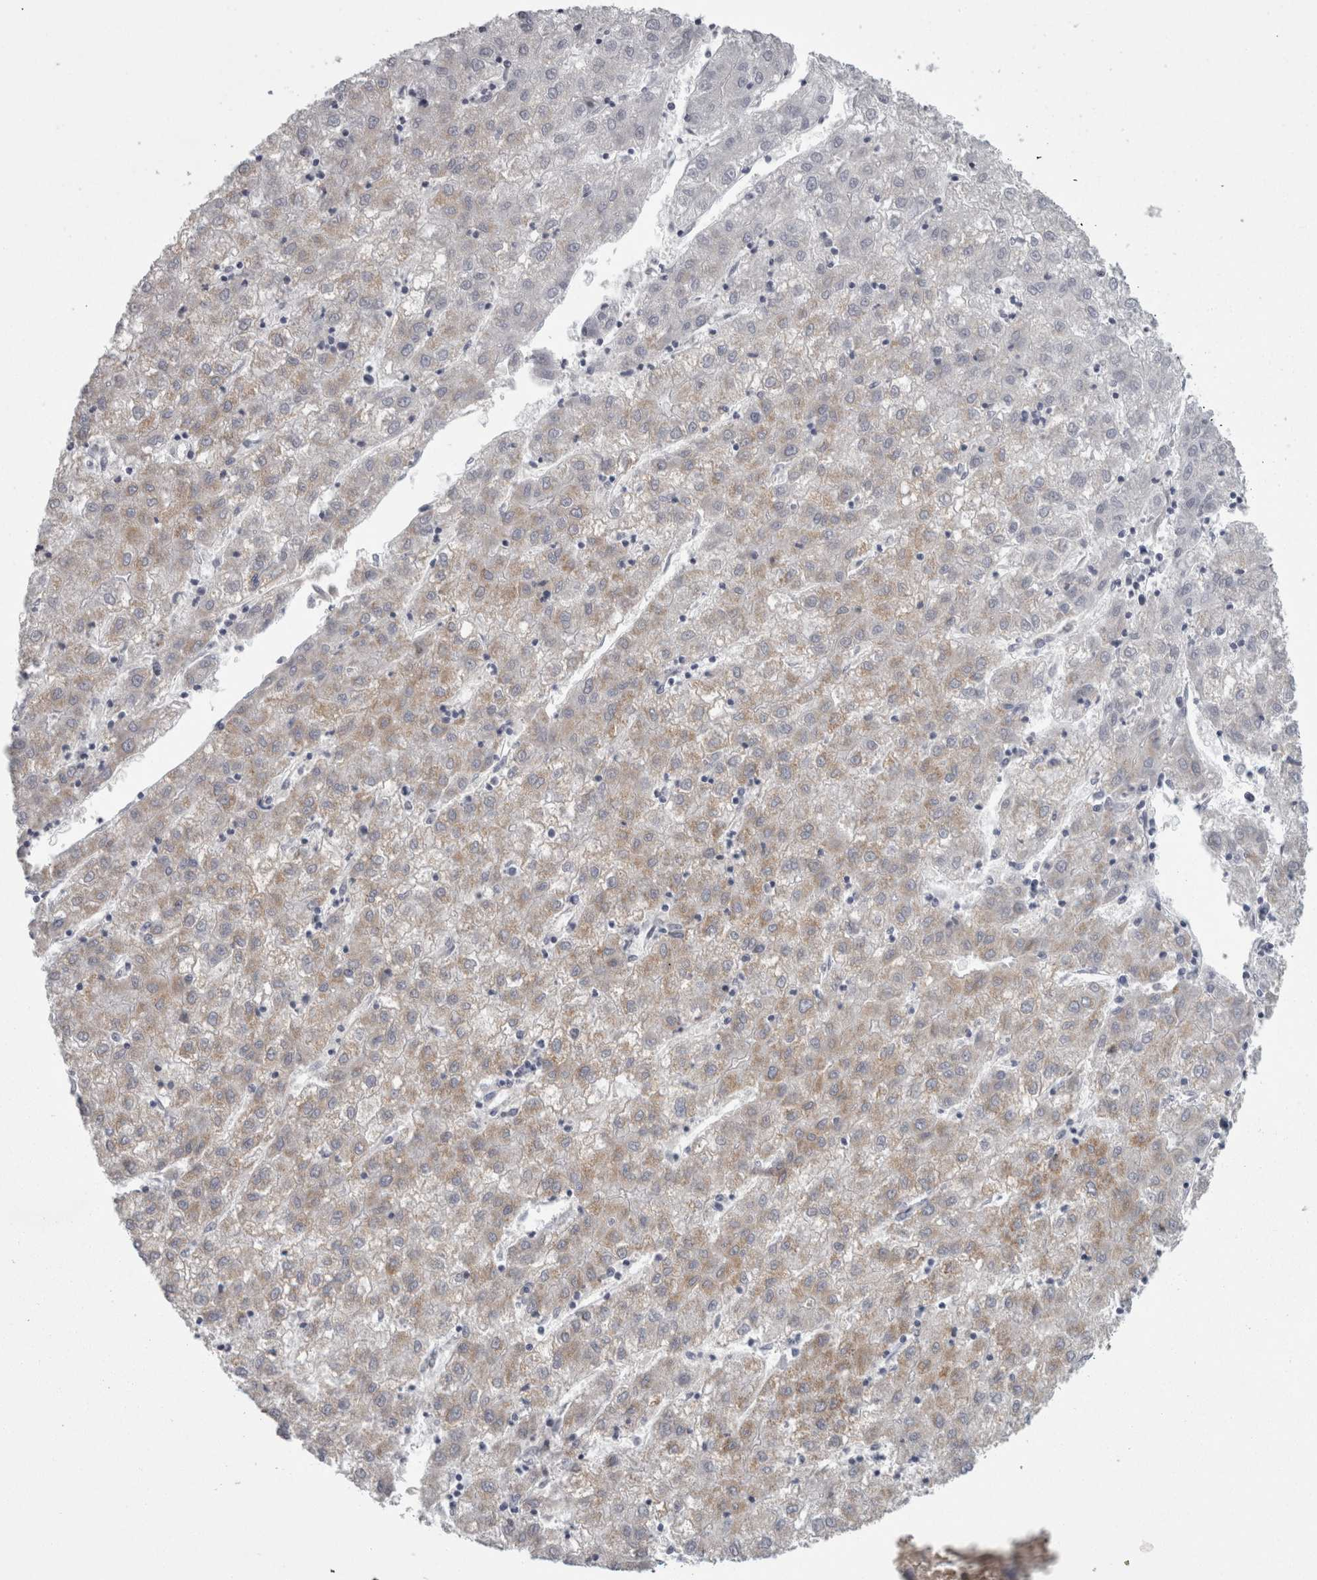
{"staining": {"intensity": "weak", "quantity": "<25%", "location": "cytoplasmic/membranous"}, "tissue": "liver cancer", "cell_type": "Tumor cells", "image_type": "cancer", "snomed": [{"axis": "morphology", "description": "Carcinoma, Hepatocellular, NOS"}, {"axis": "topography", "description": "Liver"}], "caption": "The micrograph displays no staining of tumor cells in liver hepatocellular carcinoma.", "gene": "TCAP", "patient": {"sex": "male", "age": 72}}